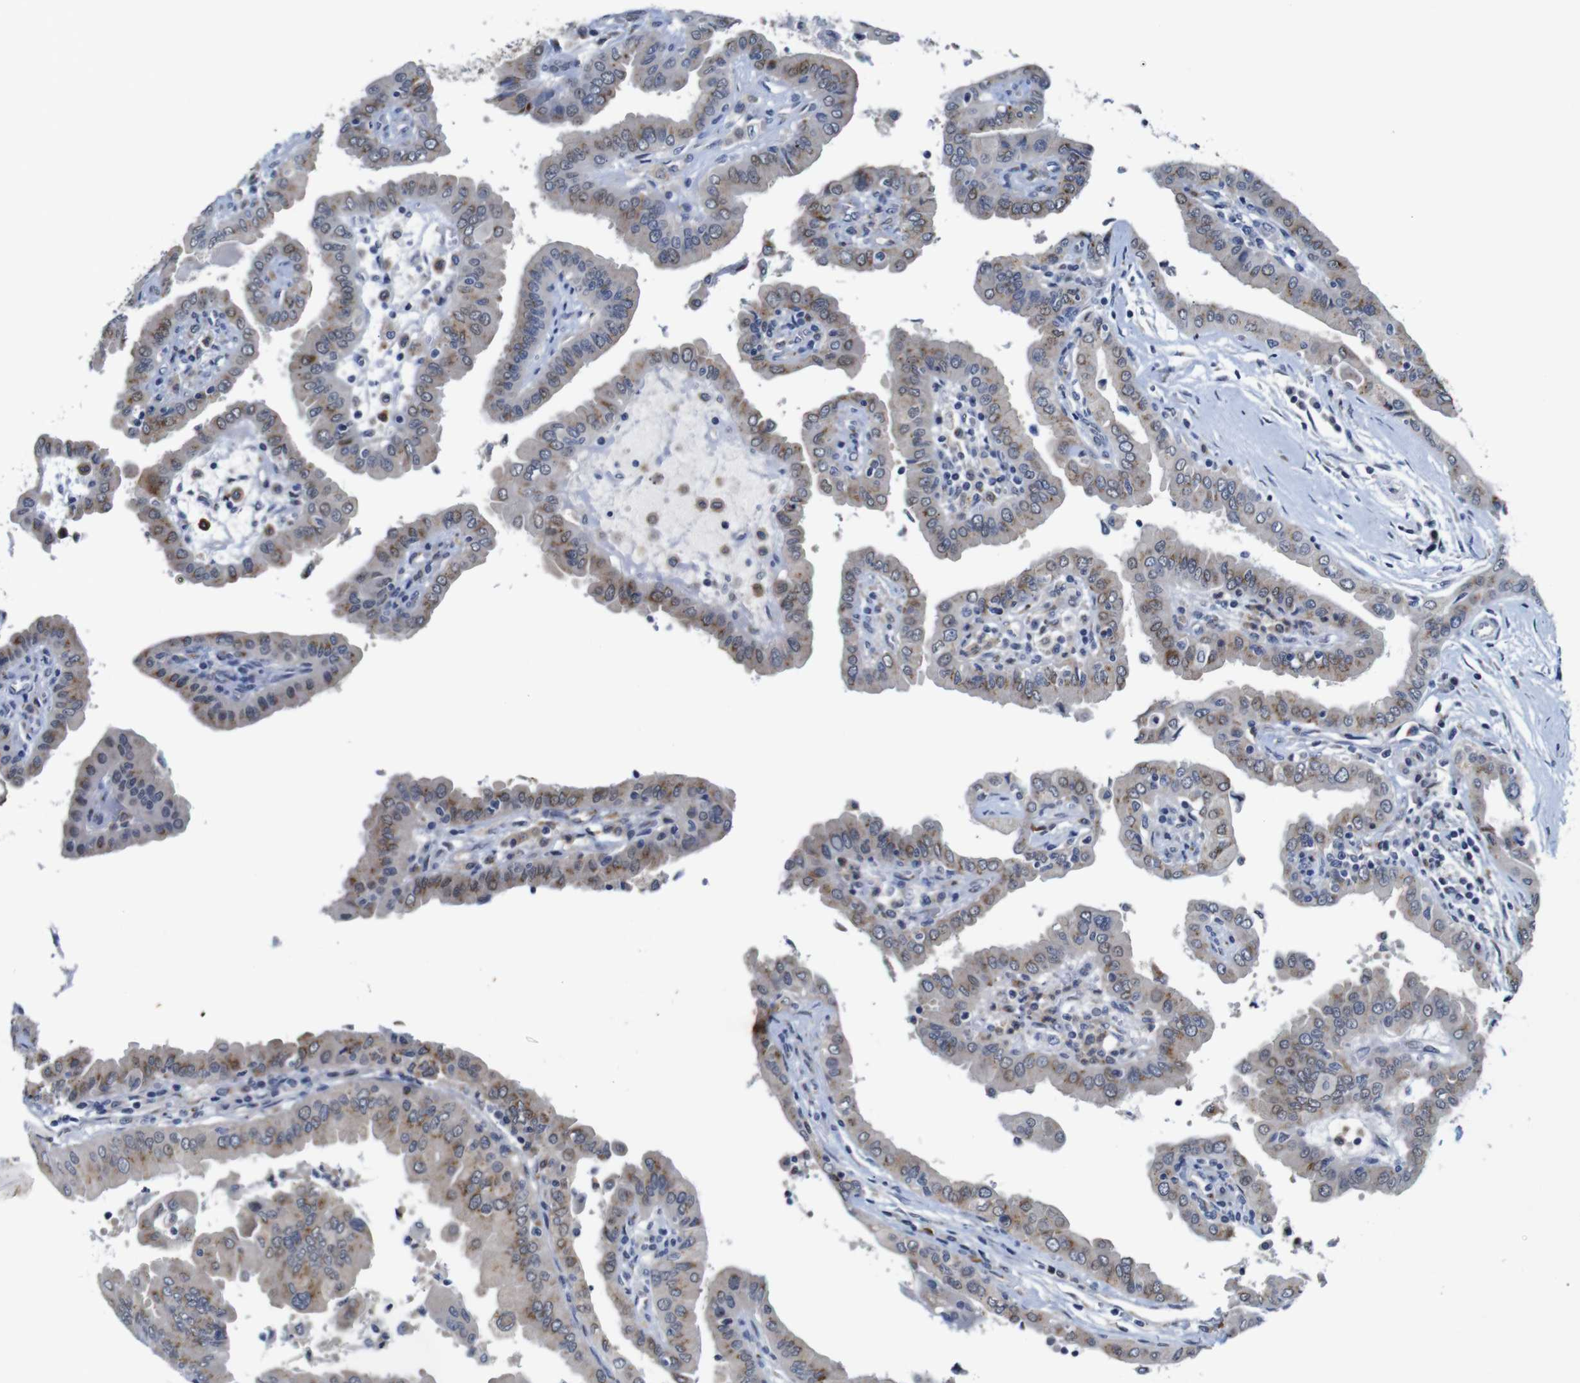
{"staining": {"intensity": "moderate", "quantity": ">75%", "location": "cytoplasmic/membranous"}, "tissue": "thyroid cancer", "cell_type": "Tumor cells", "image_type": "cancer", "snomed": [{"axis": "morphology", "description": "Papillary adenocarcinoma, NOS"}, {"axis": "topography", "description": "Thyroid gland"}], "caption": "The micrograph exhibits staining of thyroid cancer (papillary adenocarcinoma), revealing moderate cytoplasmic/membranous protein staining (brown color) within tumor cells. The protein is shown in brown color, while the nuclei are stained blue.", "gene": "FURIN", "patient": {"sex": "male", "age": 33}}